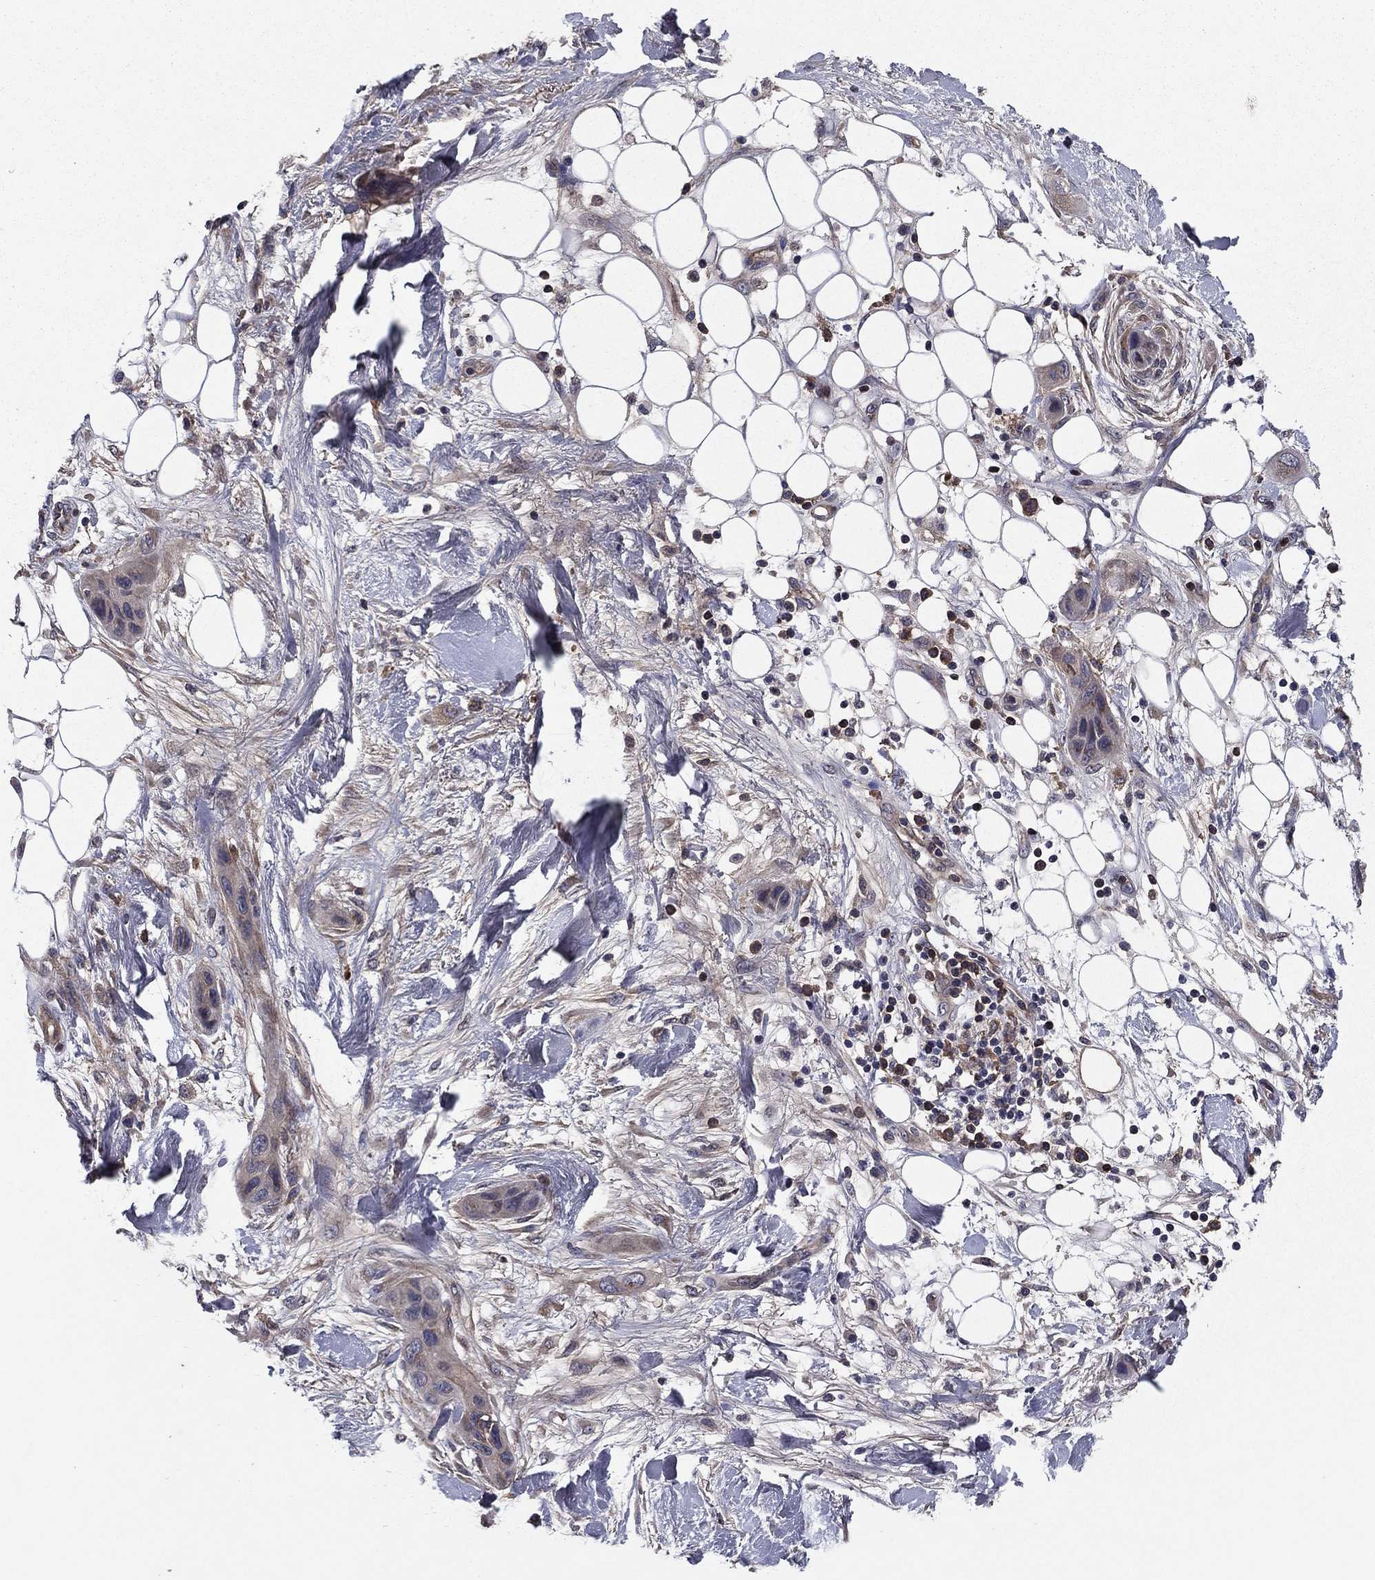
{"staining": {"intensity": "weak", "quantity": "<25%", "location": "cytoplasmic/membranous"}, "tissue": "skin cancer", "cell_type": "Tumor cells", "image_type": "cancer", "snomed": [{"axis": "morphology", "description": "Squamous cell carcinoma, NOS"}, {"axis": "topography", "description": "Skin"}], "caption": "Immunohistochemistry micrograph of human skin cancer (squamous cell carcinoma) stained for a protein (brown), which demonstrates no expression in tumor cells.", "gene": "PROS1", "patient": {"sex": "male", "age": 79}}